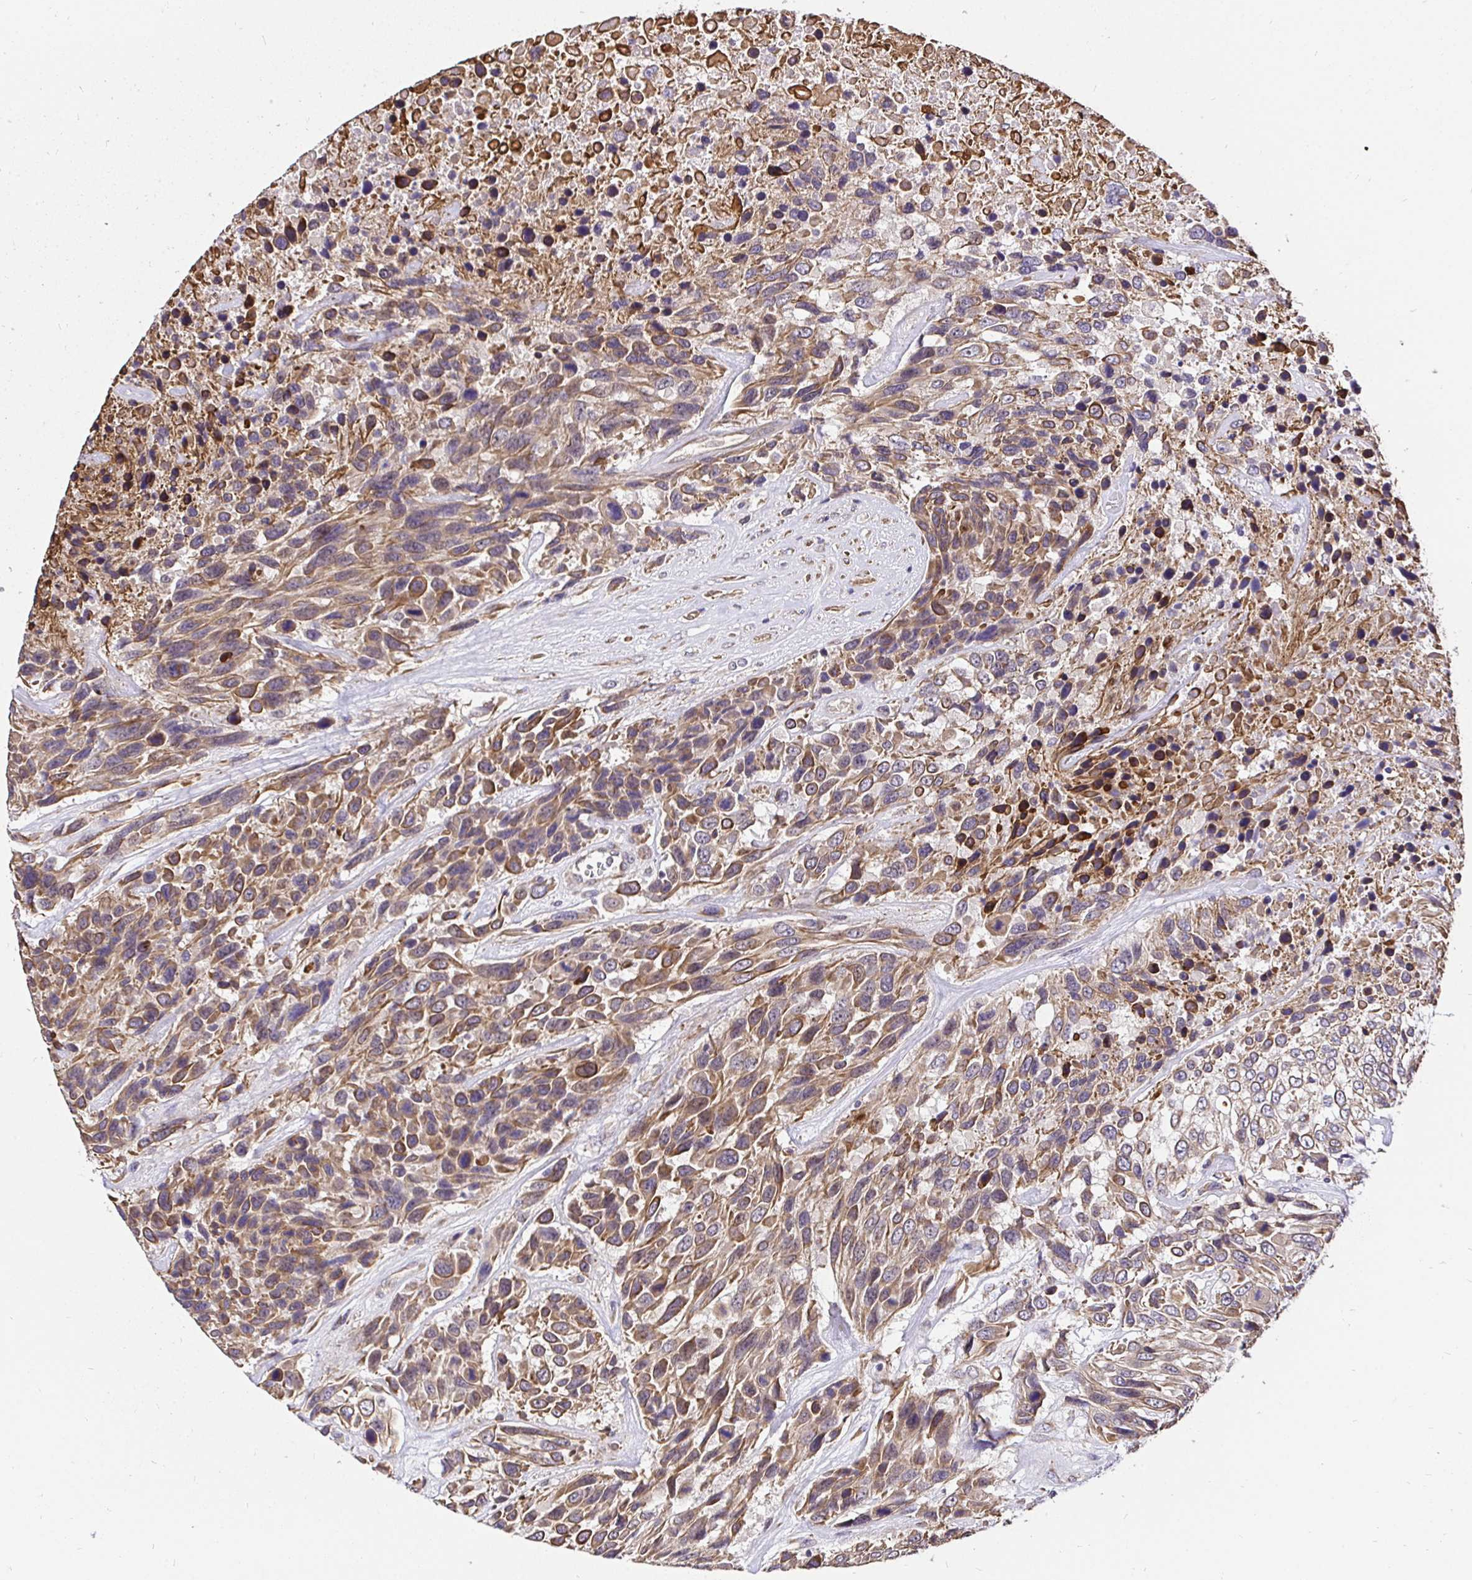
{"staining": {"intensity": "moderate", "quantity": "25%-75%", "location": "cytoplasmic/membranous"}, "tissue": "urothelial cancer", "cell_type": "Tumor cells", "image_type": "cancer", "snomed": [{"axis": "morphology", "description": "Urothelial carcinoma, High grade"}, {"axis": "topography", "description": "Urinary bladder"}], "caption": "The photomicrograph shows immunohistochemical staining of urothelial cancer. There is moderate cytoplasmic/membranous expression is present in about 25%-75% of tumor cells.", "gene": "CCDC122", "patient": {"sex": "female", "age": 70}}